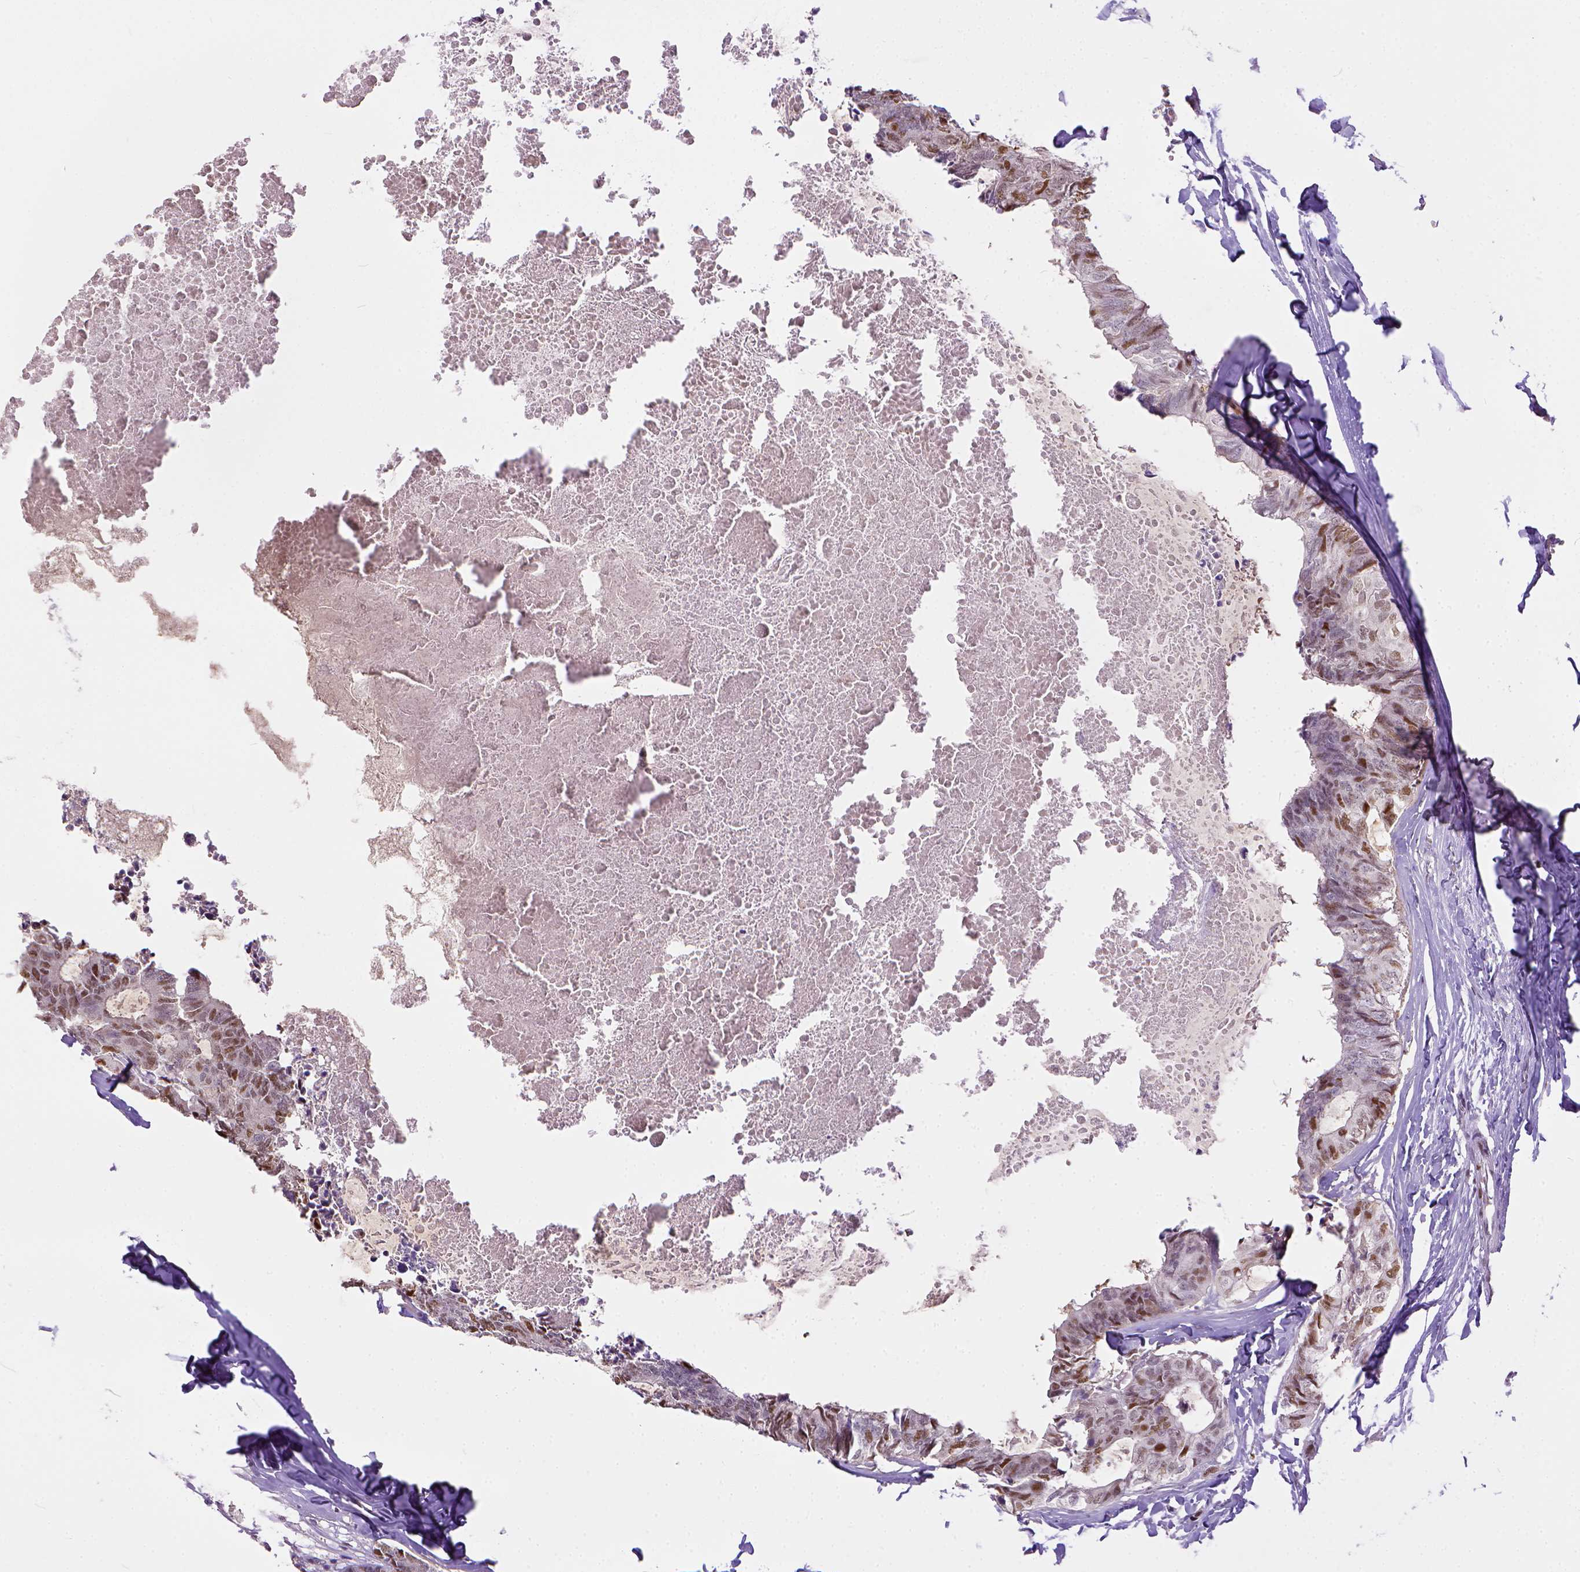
{"staining": {"intensity": "moderate", "quantity": ">75%", "location": "nuclear"}, "tissue": "colorectal cancer", "cell_type": "Tumor cells", "image_type": "cancer", "snomed": [{"axis": "morphology", "description": "Adenocarcinoma, NOS"}, {"axis": "topography", "description": "Colon"}, {"axis": "topography", "description": "Rectum"}], "caption": "Immunohistochemistry (IHC) micrograph of human colorectal adenocarcinoma stained for a protein (brown), which reveals medium levels of moderate nuclear expression in about >75% of tumor cells.", "gene": "ERCC1", "patient": {"sex": "male", "age": 57}}